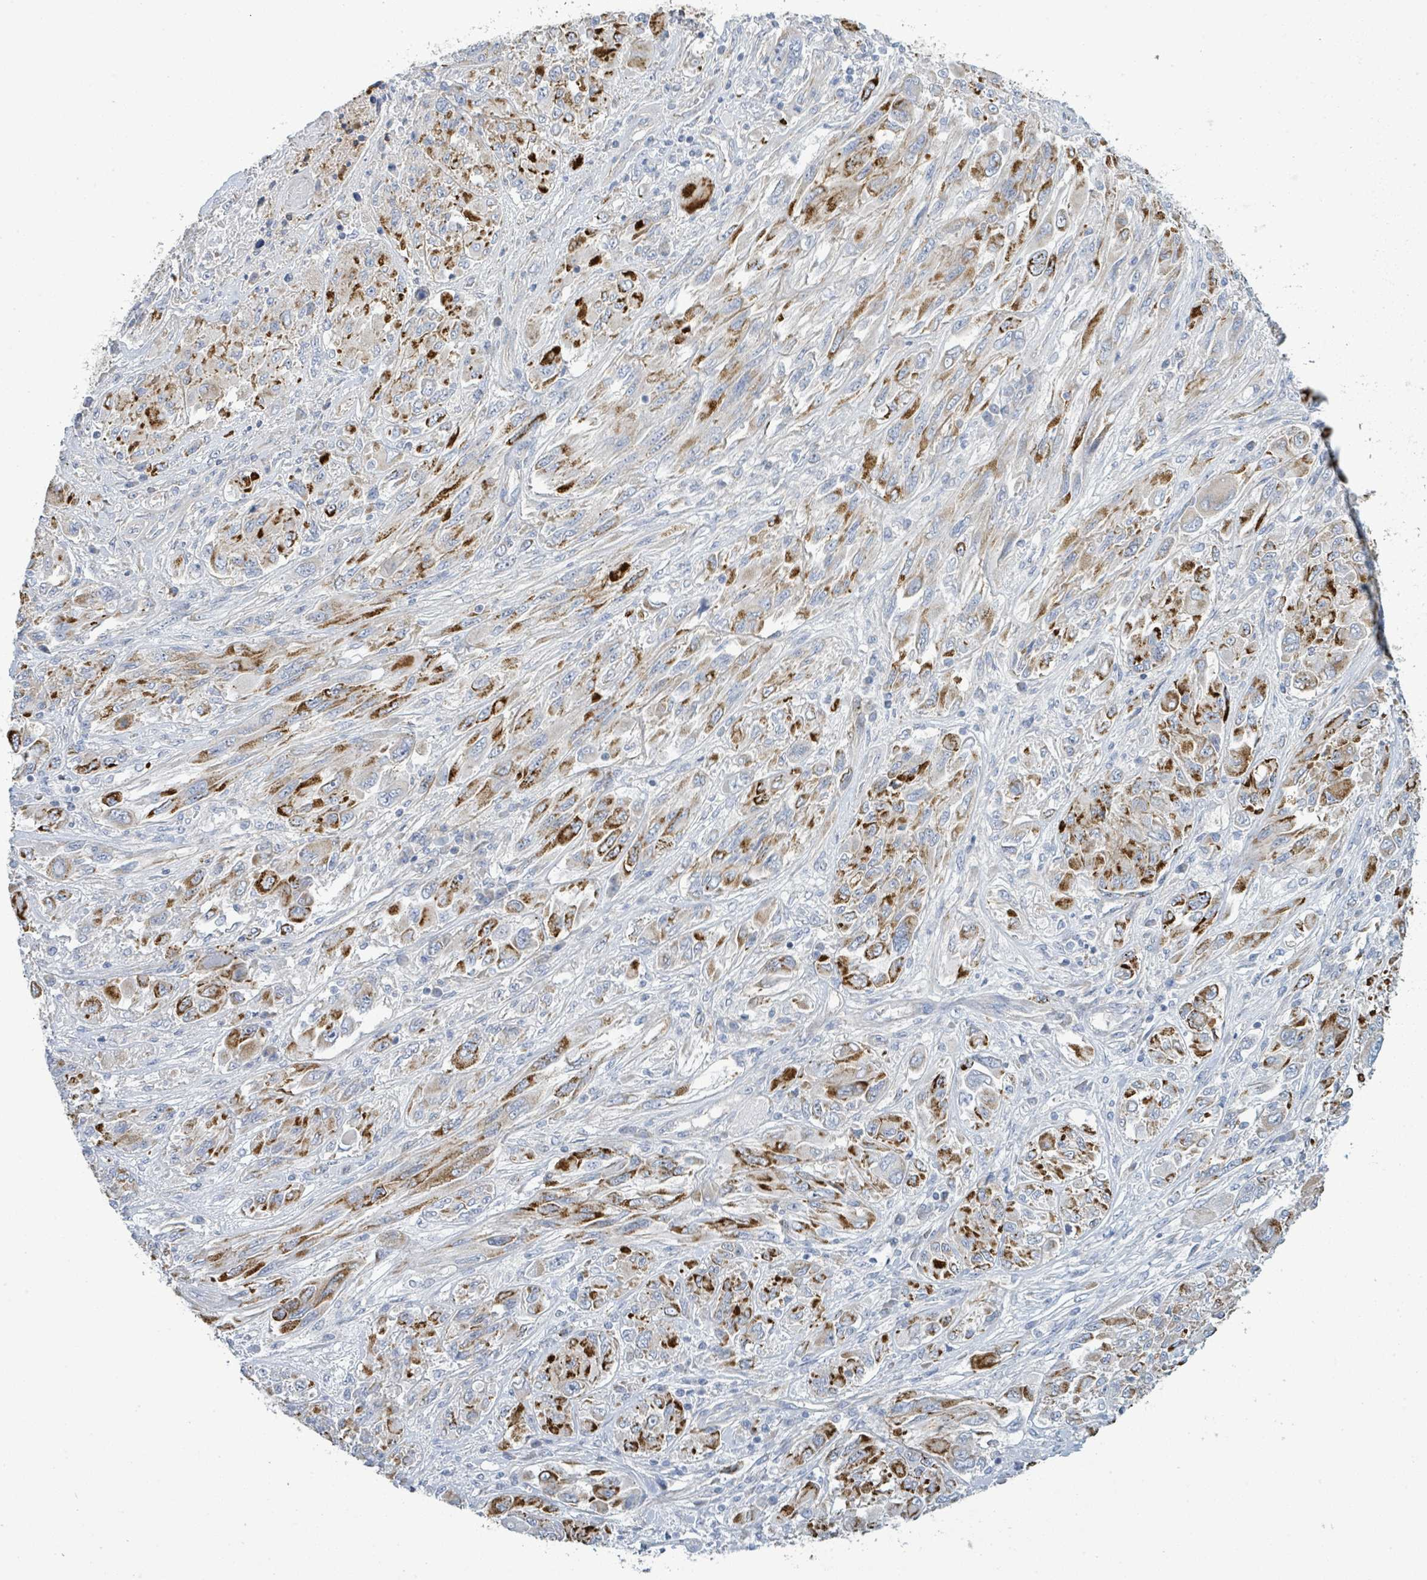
{"staining": {"intensity": "strong", "quantity": ">75%", "location": "cytoplasmic/membranous"}, "tissue": "melanoma", "cell_type": "Tumor cells", "image_type": "cancer", "snomed": [{"axis": "morphology", "description": "Malignant melanoma, NOS"}, {"axis": "topography", "description": "Skin"}], "caption": "Immunohistochemical staining of human malignant melanoma demonstrates high levels of strong cytoplasmic/membranous expression in approximately >75% of tumor cells.", "gene": "ALG12", "patient": {"sex": "female", "age": 91}}